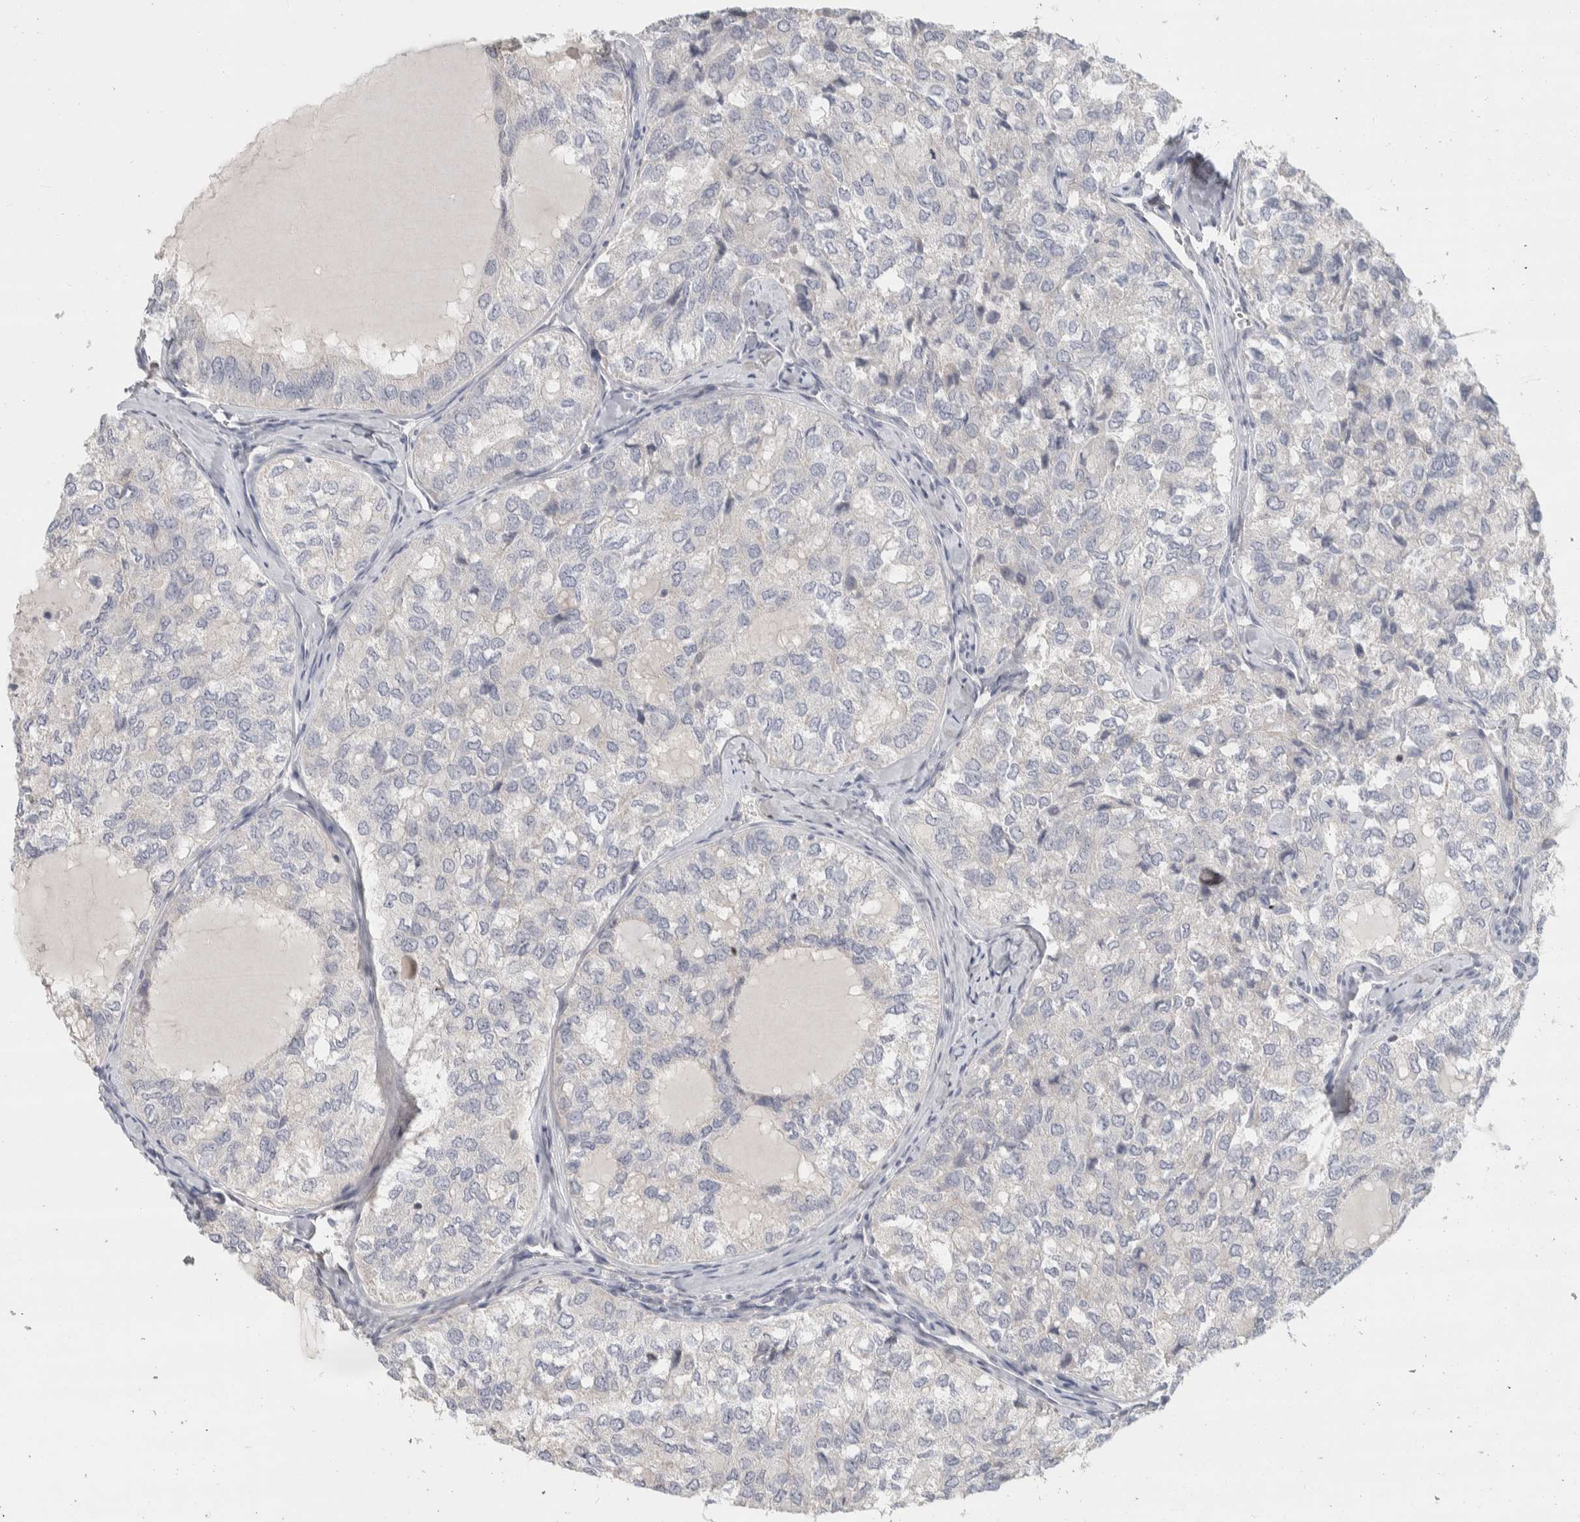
{"staining": {"intensity": "negative", "quantity": "none", "location": "none"}, "tissue": "thyroid cancer", "cell_type": "Tumor cells", "image_type": "cancer", "snomed": [{"axis": "morphology", "description": "Follicular adenoma carcinoma, NOS"}, {"axis": "topography", "description": "Thyroid gland"}], "caption": "High magnification brightfield microscopy of thyroid follicular adenoma carcinoma stained with DAB (brown) and counterstained with hematoxylin (blue): tumor cells show no significant positivity.", "gene": "DCXR", "patient": {"sex": "male", "age": 75}}